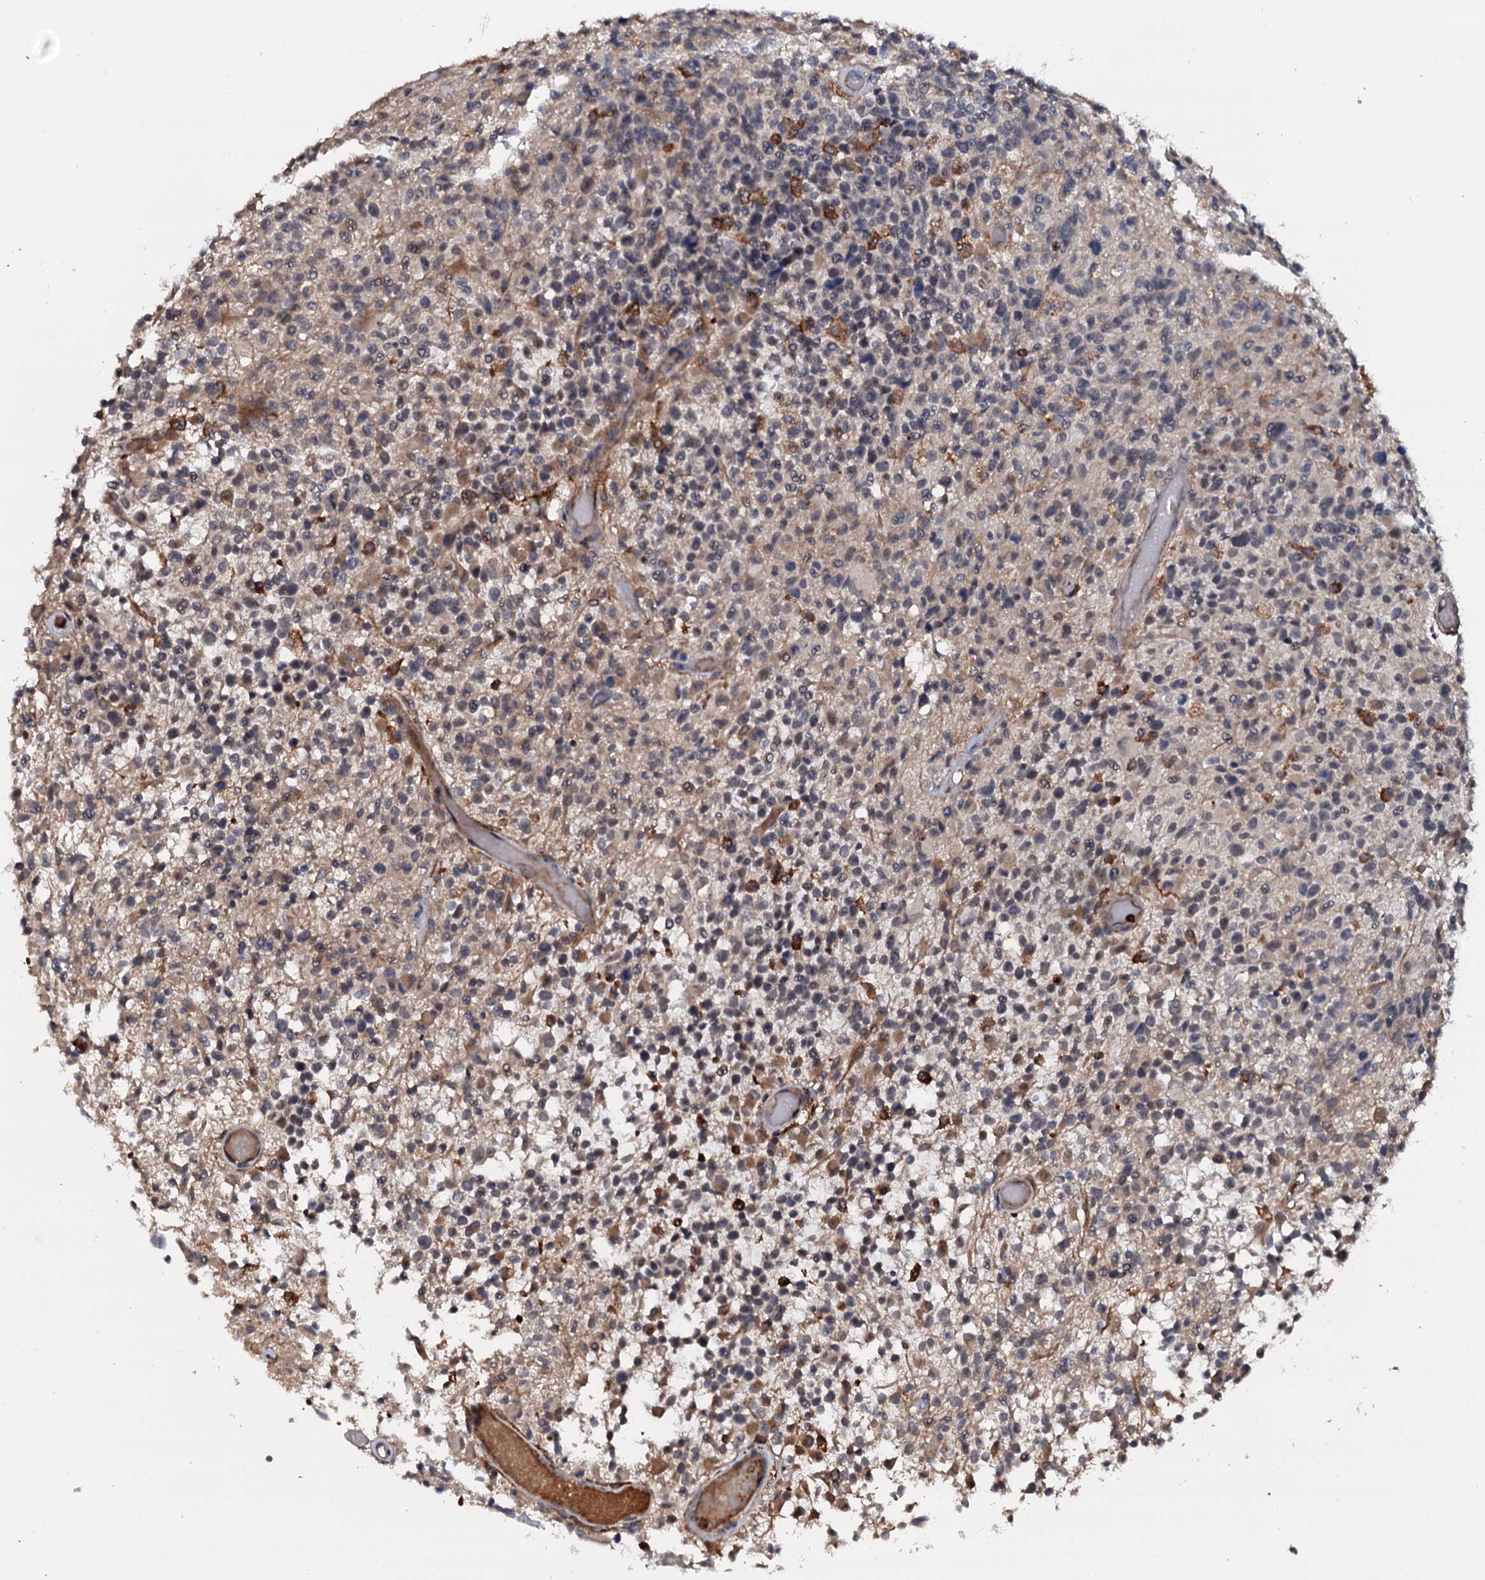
{"staining": {"intensity": "weak", "quantity": "<25%", "location": "cytoplasmic/membranous"}, "tissue": "glioma", "cell_type": "Tumor cells", "image_type": "cancer", "snomed": [{"axis": "morphology", "description": "Glioma, malignant, High grade"}, {"axis": "morphology", "description": "Glioblastoma, NOS"}, {"axis": "topography", "description": "Brain"}], "caption": "High magnification brightfield microscopy of malignant glioma (high-grade) stained with DAB (3,3'-diaminobenzidine) (brown) and counterstained with hematoxylin (blue): tumor cells show no significant staining. (DAB (3,3'-diaminobenzidine) immunohistochemistry (IHC), high magnification).", "gene": "VAMP8", "patient": {"sex": "male", "age": 60}}